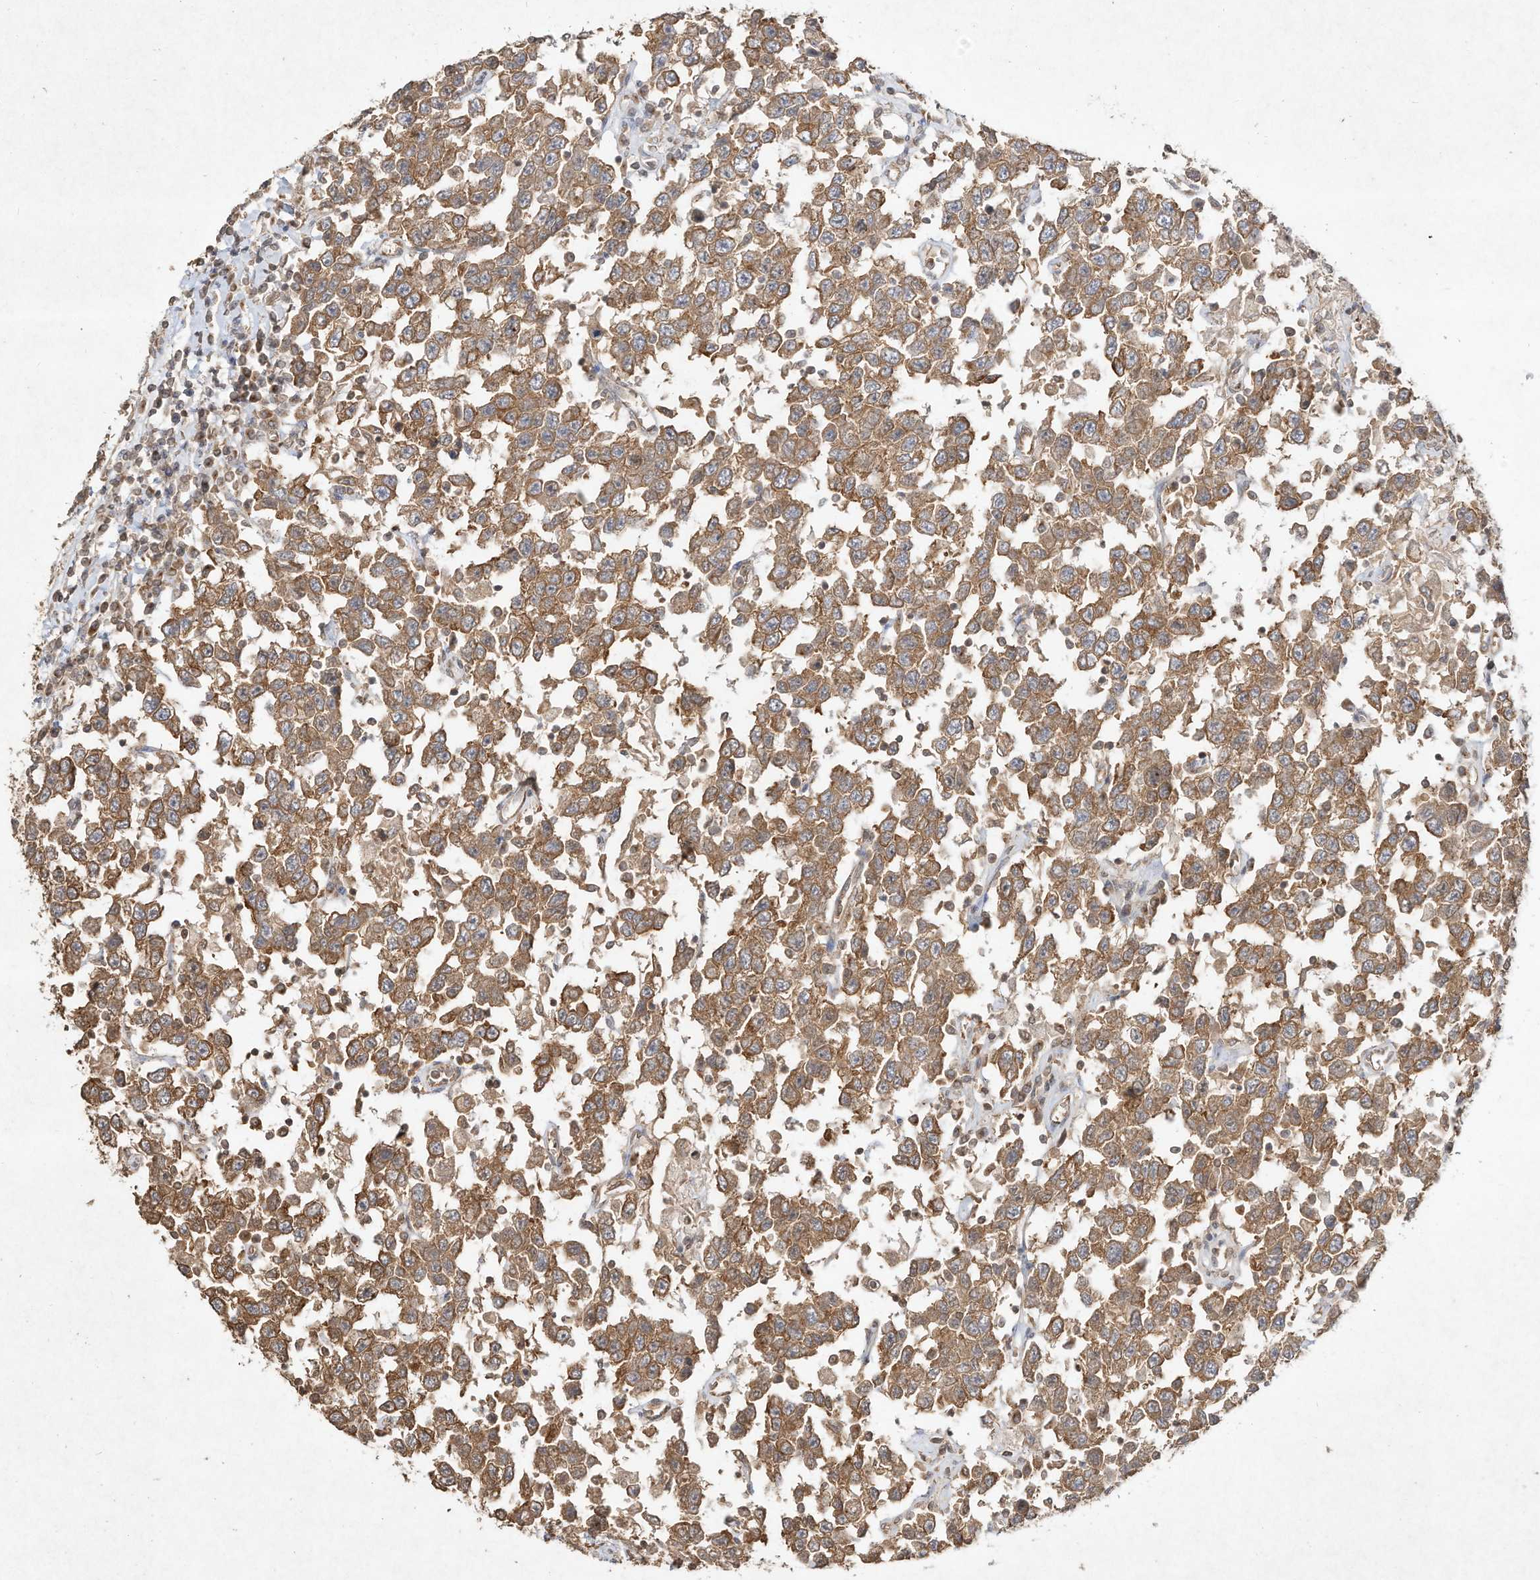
{"staining": {"intensity": "moderate", "quantity": ">75%", "location": "cytoplasmic/membranous"}, "tissue": "testis cancer", "cell_type": "Tumor cells", "image_type": "cancer", "snomed": [{"axis": "morphology", "description": "Seminoma, NOS"}, {"axis": "topography", "description": "Testis"}], "caption": "A brown stain highlights moderate cytoplasmic/membranous positivity of a protein in seminoma (testis) tumor cells.", "gene": "DYNC1I2", "patient": {"sex": "male", "age": 41}}